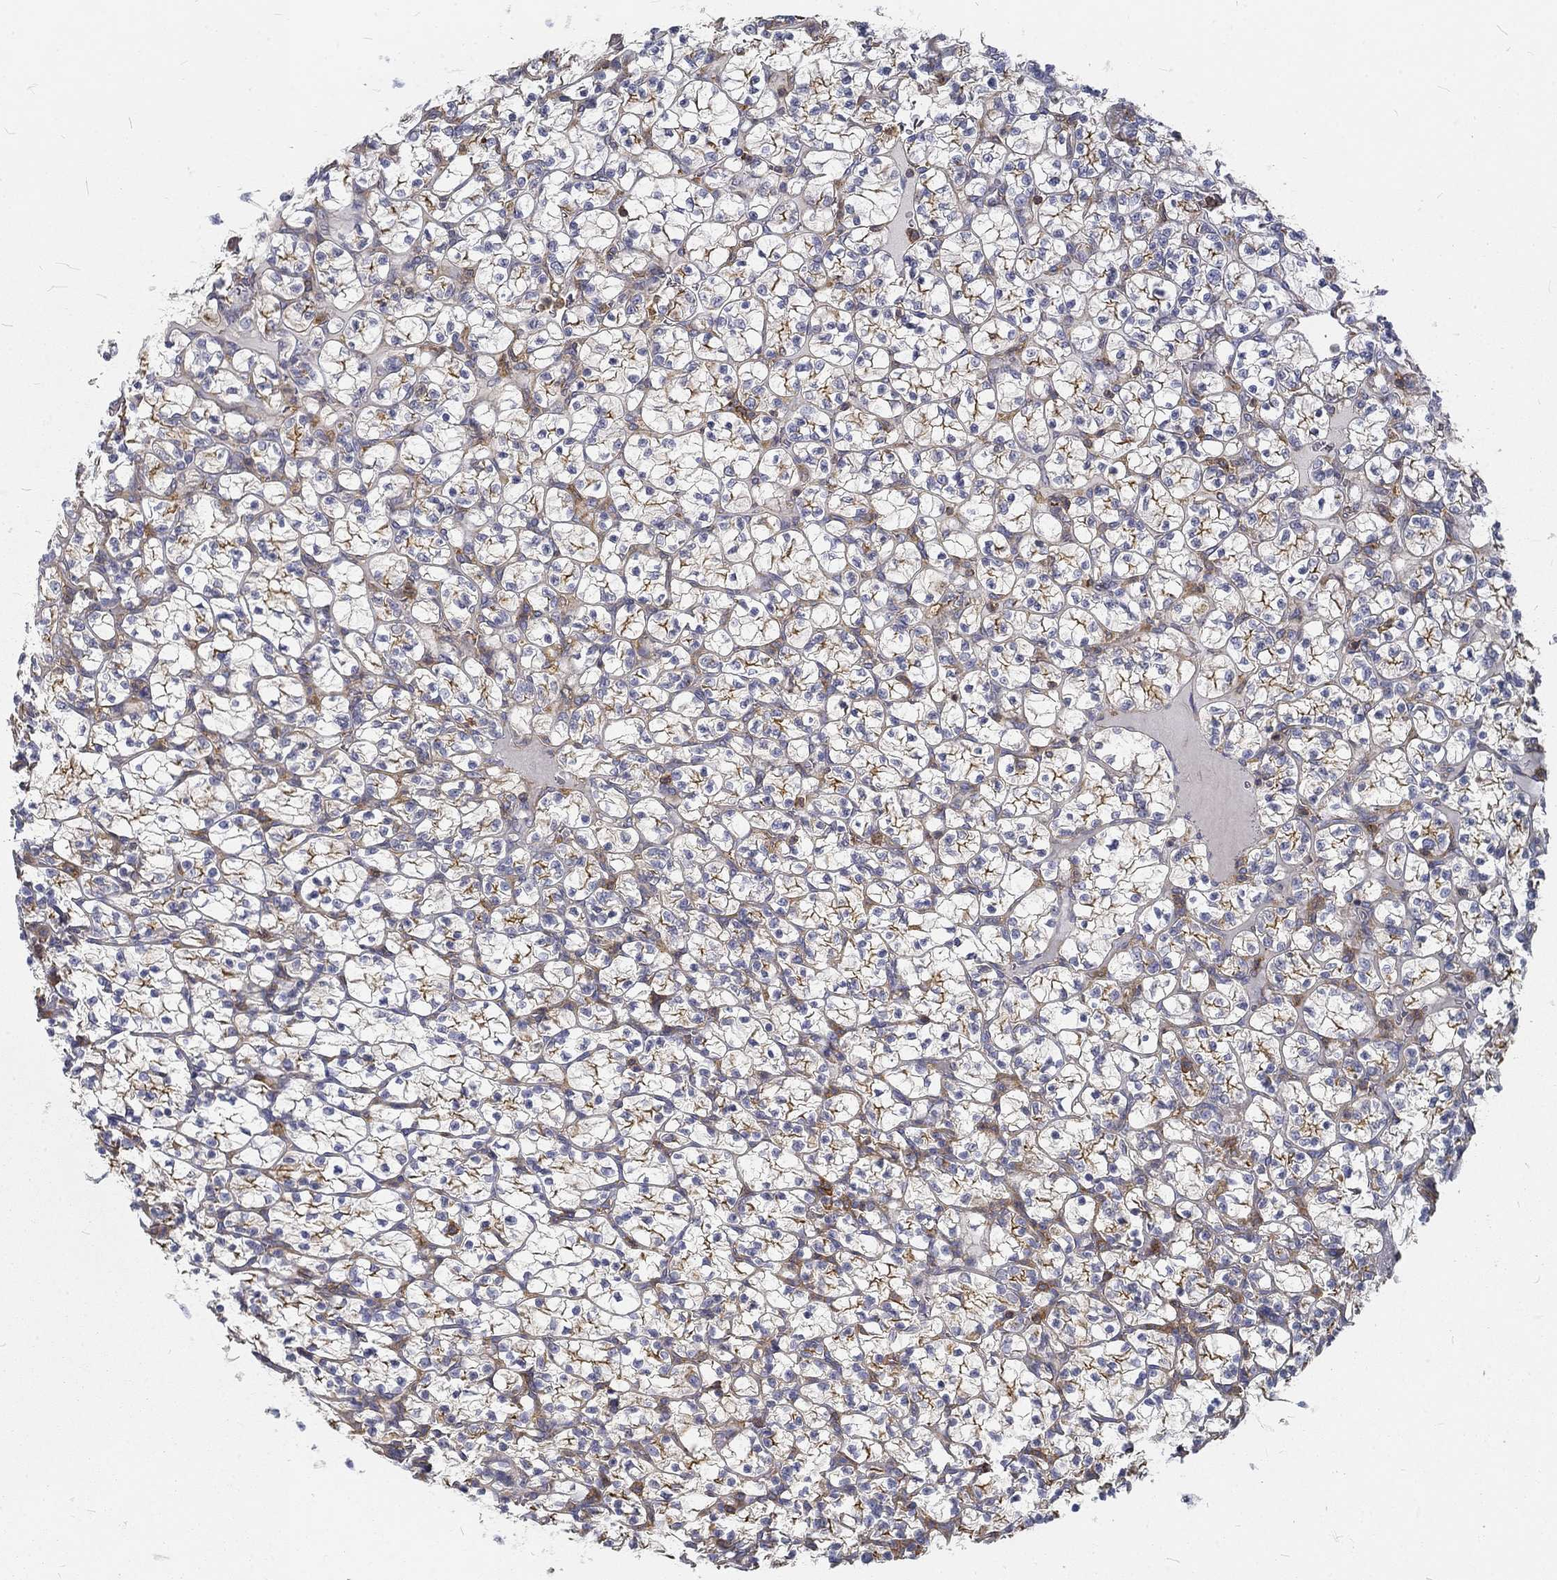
{"staining": {"intensity": "moderate", "quantity": "25%-75%", "location": "cytoplasmic/membranous"}, "tissue": "renal cancer", "cell_type": "Tumor cells", "image_type": "cancer", "snomed": [{"axis": "morphology", "description": "Adenocarcinoma, NOS"}, {"axis": "topography", "description": "Kidney"}], "caption": "This is an image of IHC staining of renal cancer (adenocarcinoma), which shows moderate expression in the cytoplasmic/membranous of tumor cells.", "gene": "MTMR11", "patient": {"sex": "female", "age": 89}}